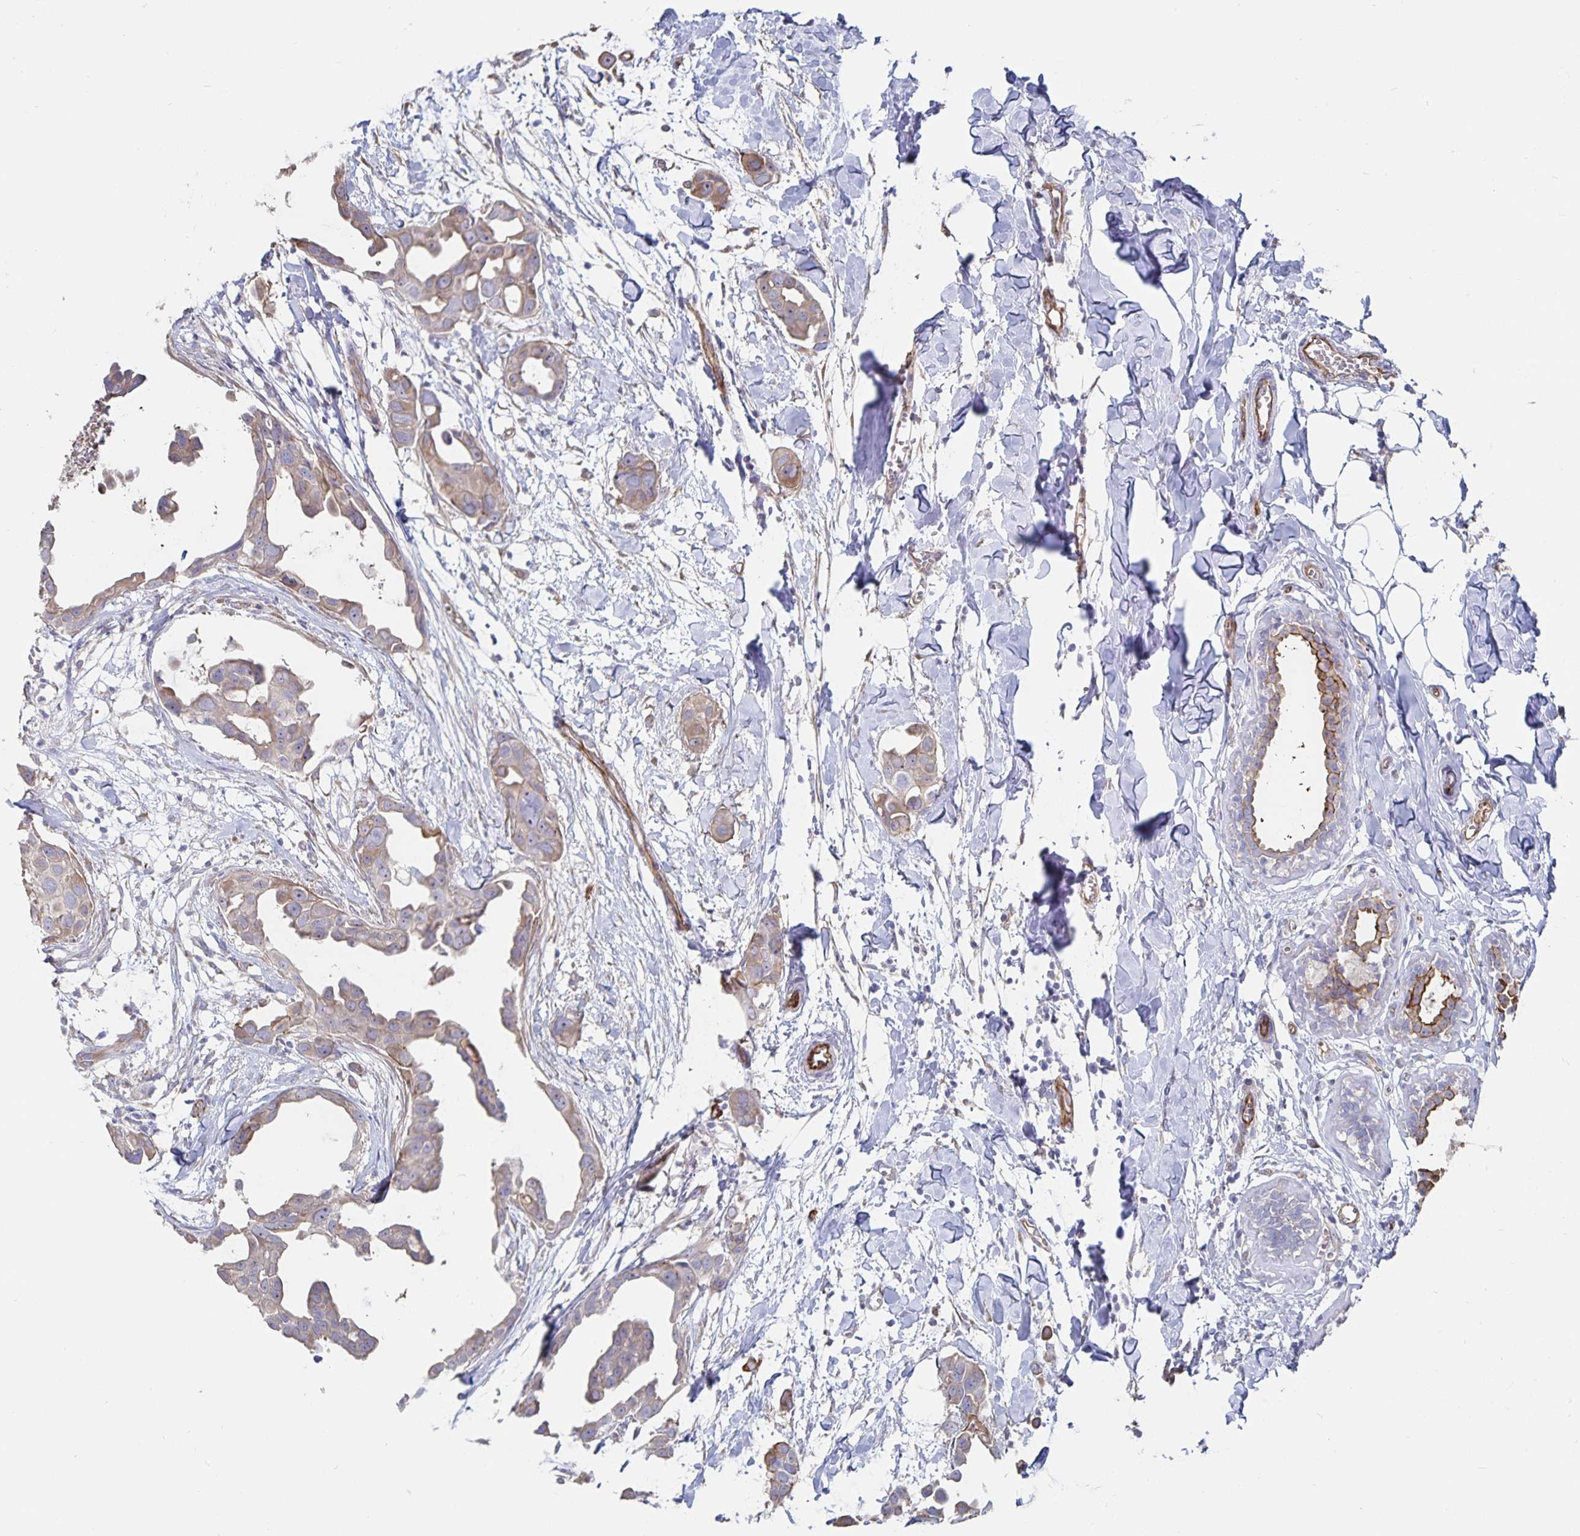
{"staining": {"intensity": "moderate", "quantity": "<25%", "location": "cytoplasmic/membranous"}, "tissue": "breast cancer", "cell_type": "Tumor cells", "image_type": "cancer", "snomed": [{"axis": "morphology", "description": "Duct carcinoma"}, {"axis": "topography", "description": "Breast"}], "caption": "Protein expression analysis of human breast invasive ductal carcinoma reveals moderate cytoplasmic/membranous expression in approximately <25% of tumor cells.", "gene": "SSTR1", "patient": {"sex": "female", "age": 38}}